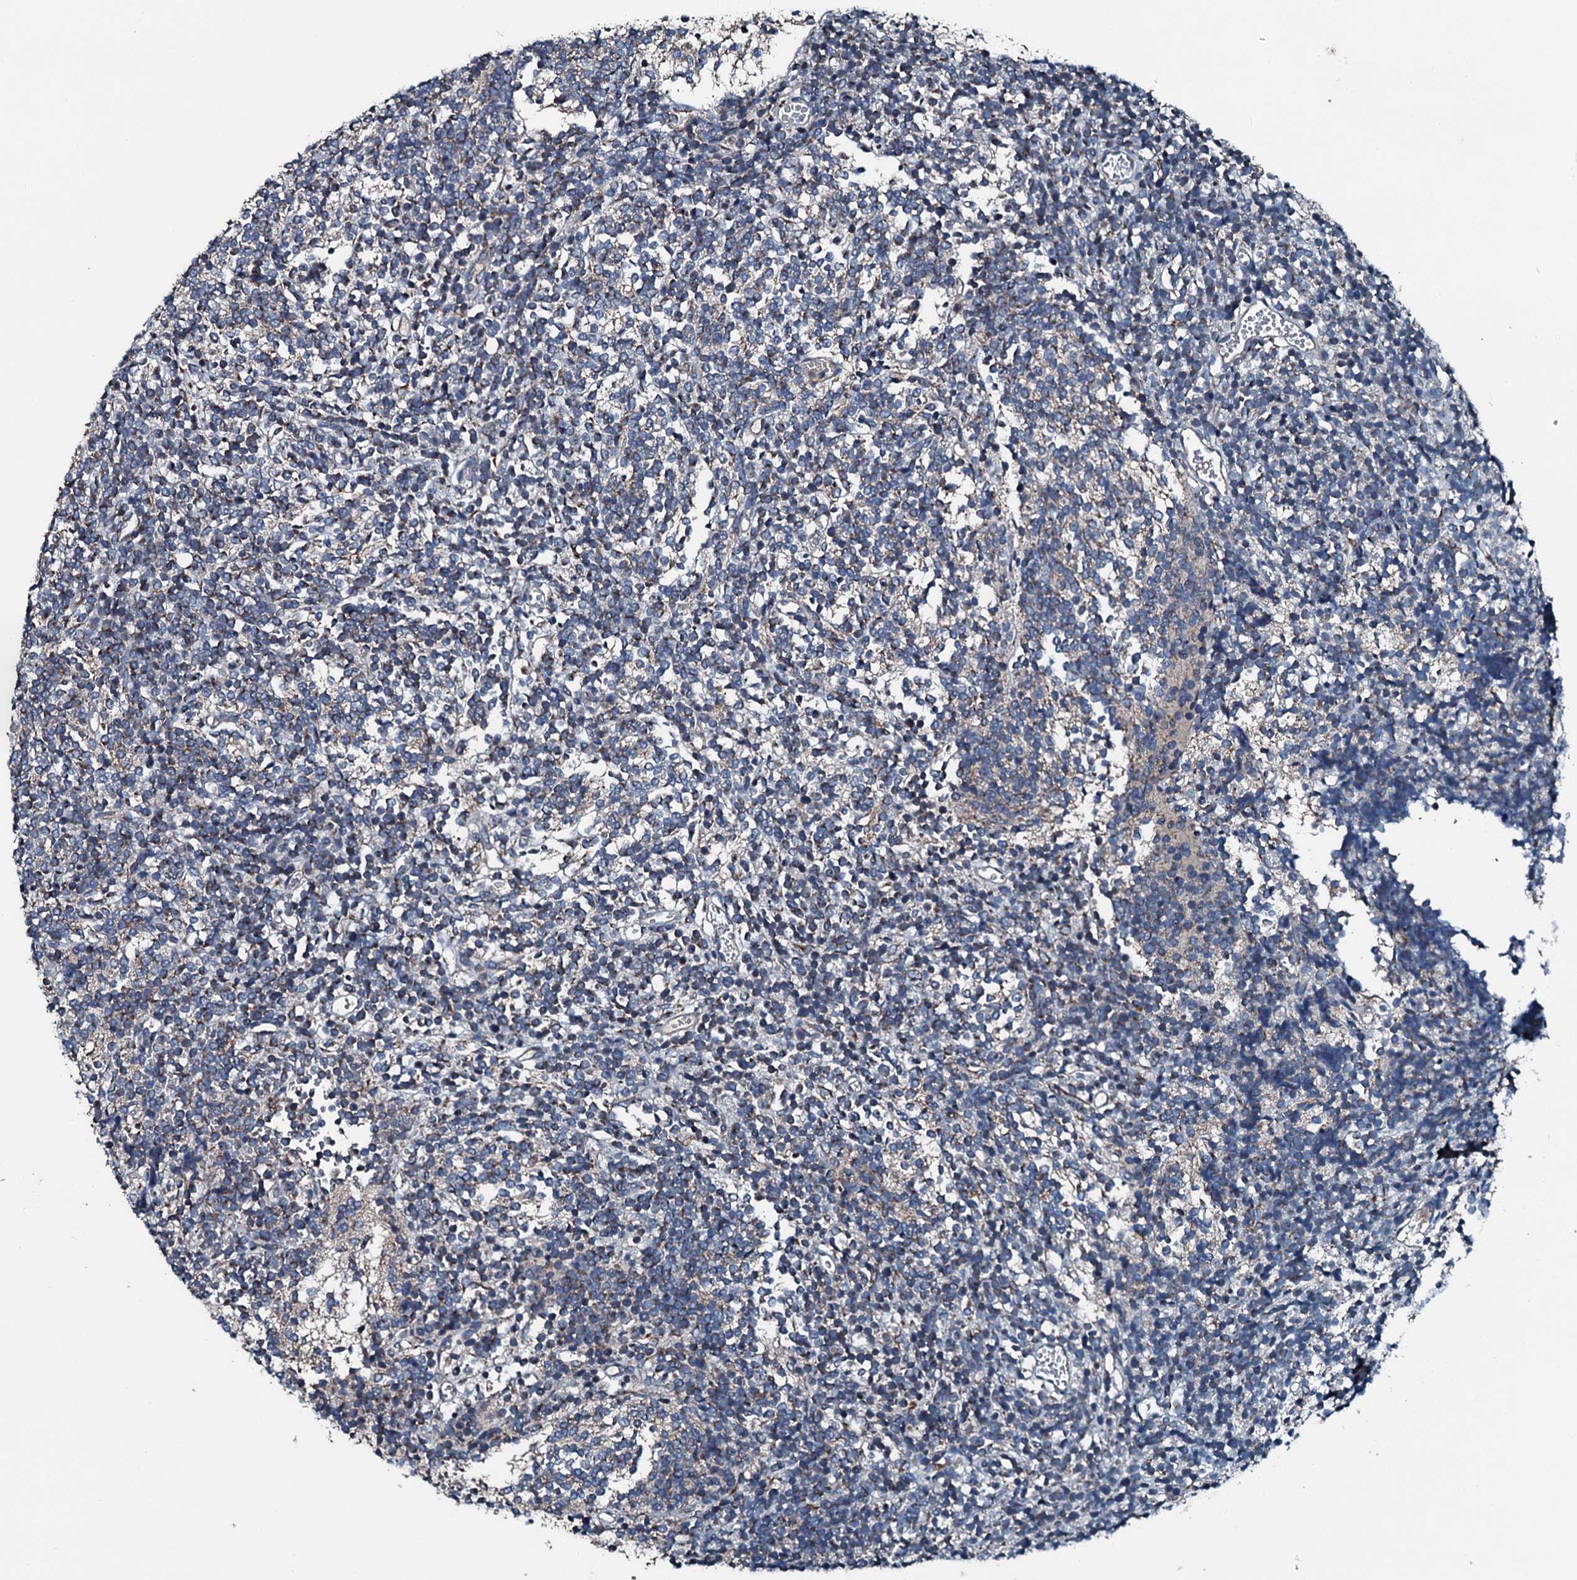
{"staining": {"intensity": "negative", "quantity": "none", "location": "none"}, "tissue": "glioma", "cell_type": "Tumor cells", "image_type": "cancer", "snomed": [{"axis": "morphology", "description": "Glioma, malignant, Low grade"}, {"axis": "topography", "description": "Brain"}], "caption": "High power microscopy photomicrograph of an IHC micrograph of malignant low-grade glioma, revealing no significant expression in tumor cells. (Brightfield microscopy of DAB (3,3'-diaminobenzidine) immunohistochemistry at high magnification).", "gene": "ACSS3", "patient": {"sex": "female", "age": 1}}